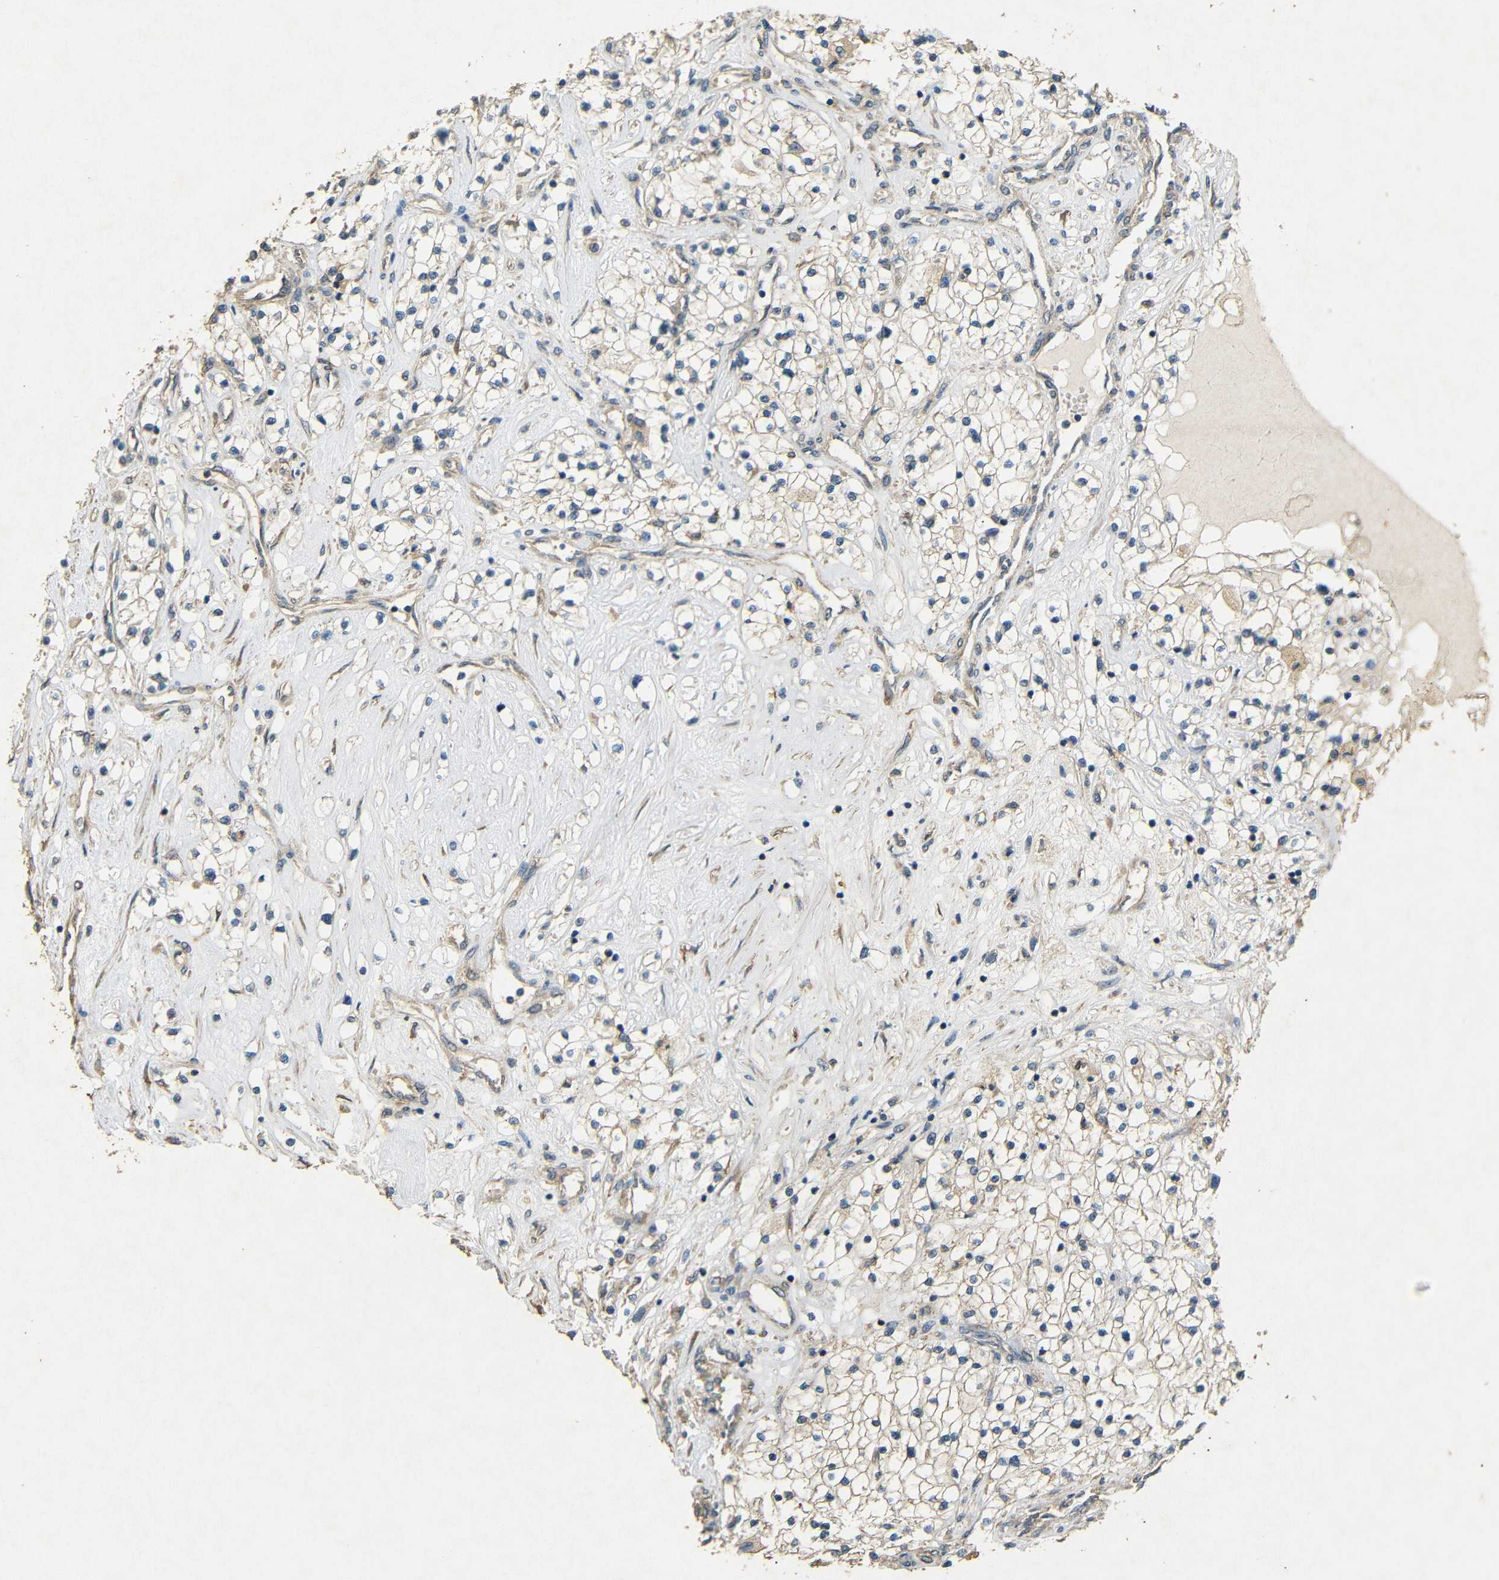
{"staining": {"intensity": "weak", "quantity": ">75%", "location": "cytoplasmic/membranous"}, "tissue": "renal cancer", "cell_type": "Tumor cells", "image_type": "cancer", "snomed": [{"axis": "morphology", "description": "Adenocarcinoma, NOS"}, {"axis": "topography", "description": "Kidney"}], "caption": "This photomicrograph displays immunohistochemistry staining of renal cancer (adenocarcinoma), with low weak cytoplasmic/membranous expression in approximately >75% of tumor cells.", "gene": "BNIP3", "patient": {"sex": "male", "age": 68}}